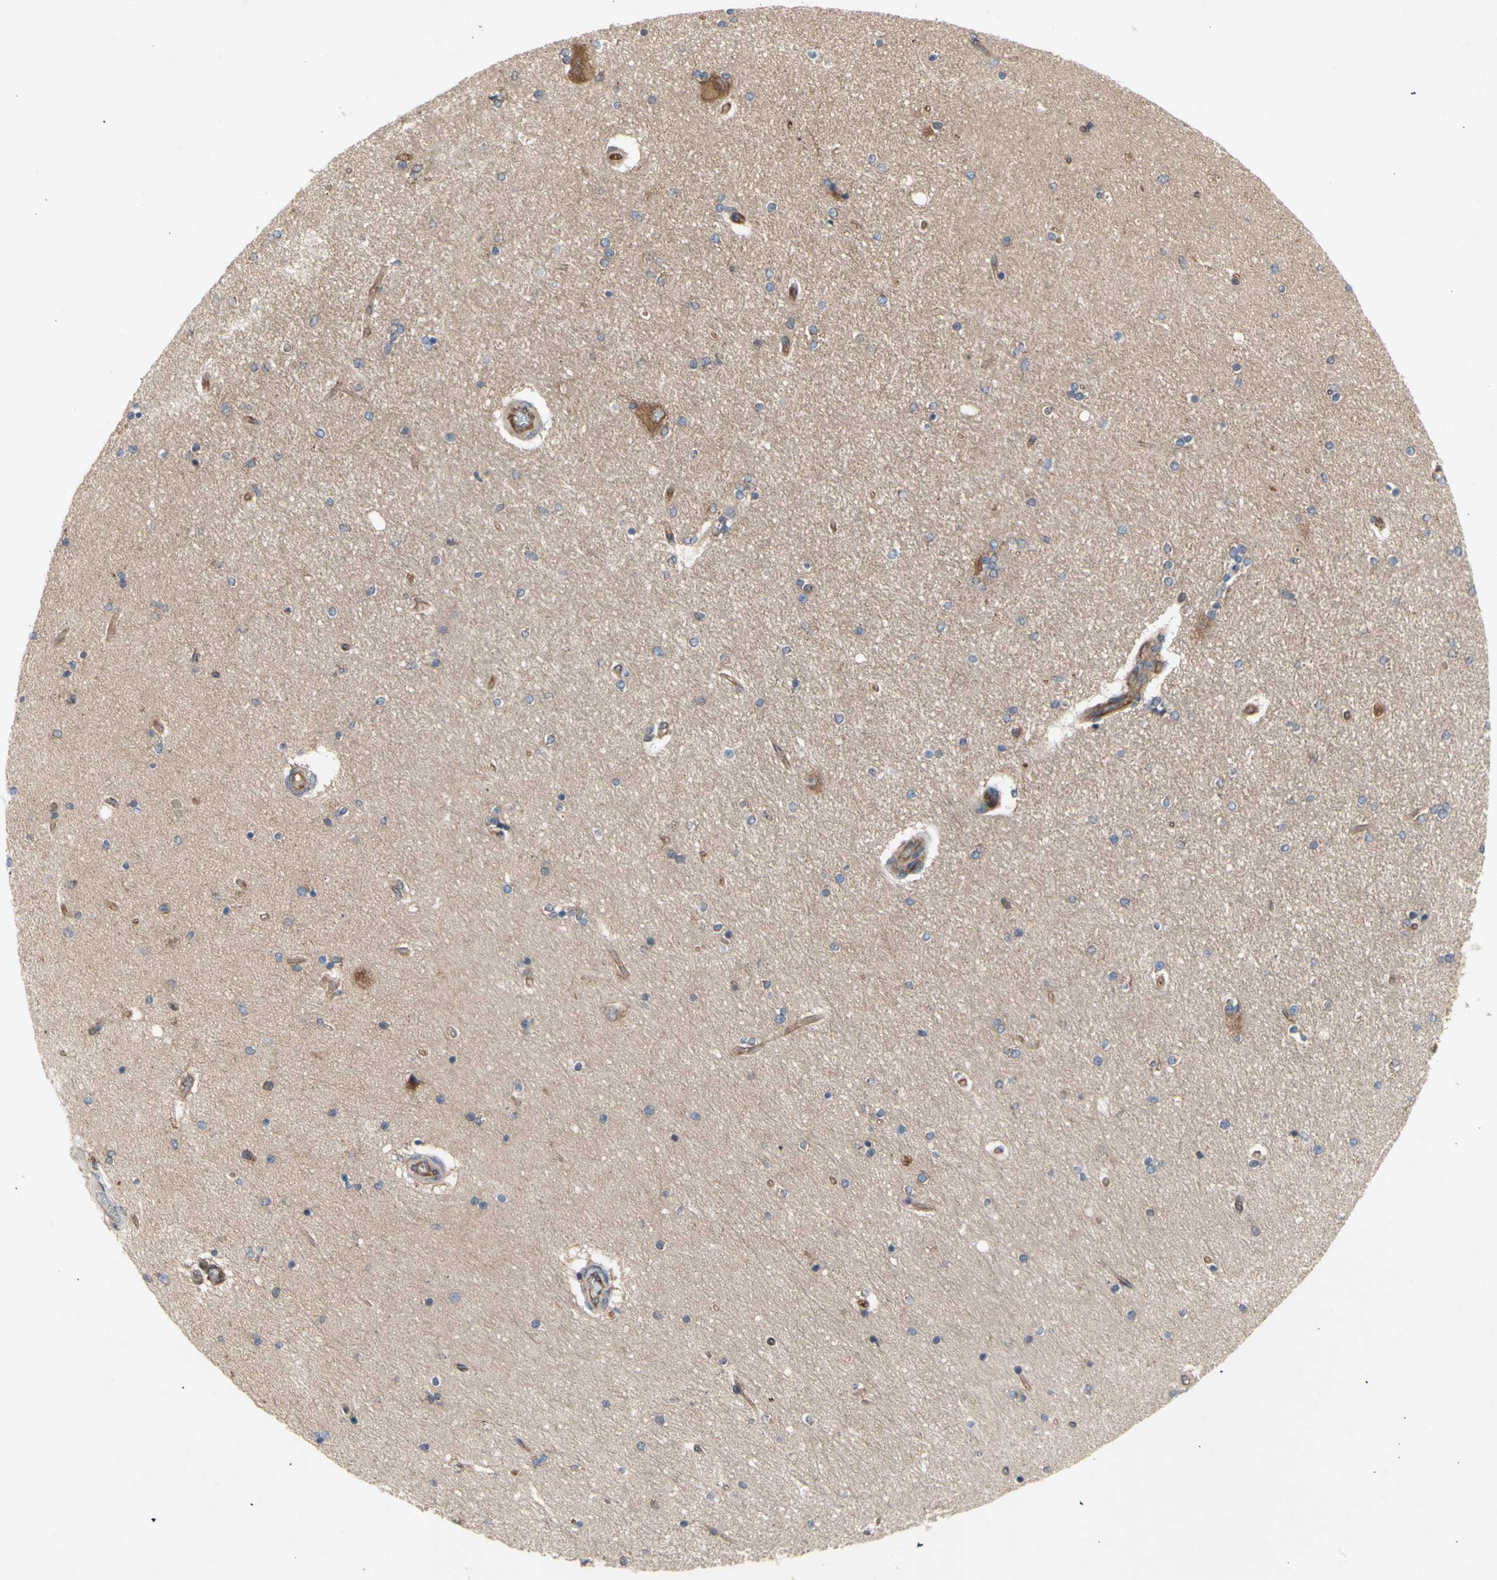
{"staining": {"intensity": "negative", "quantity": "none", "location": "none"}, "tissue": "hippocampus", "cell_type": "Glial cells", "image_type": "normal", "snomed": [{"axis": "morphology", "description": "Normal tissue, NOS"}, {"axis": "topography", "description": "Hippocampus"}], "caption": "A high-resolution image shows immunohistochemistry (IHC) staining of normal hippocampus, which demonstrates no significant staining in glial cells.", "gene": "KLC1", "patient": {"sex": "female", "age": 54}}